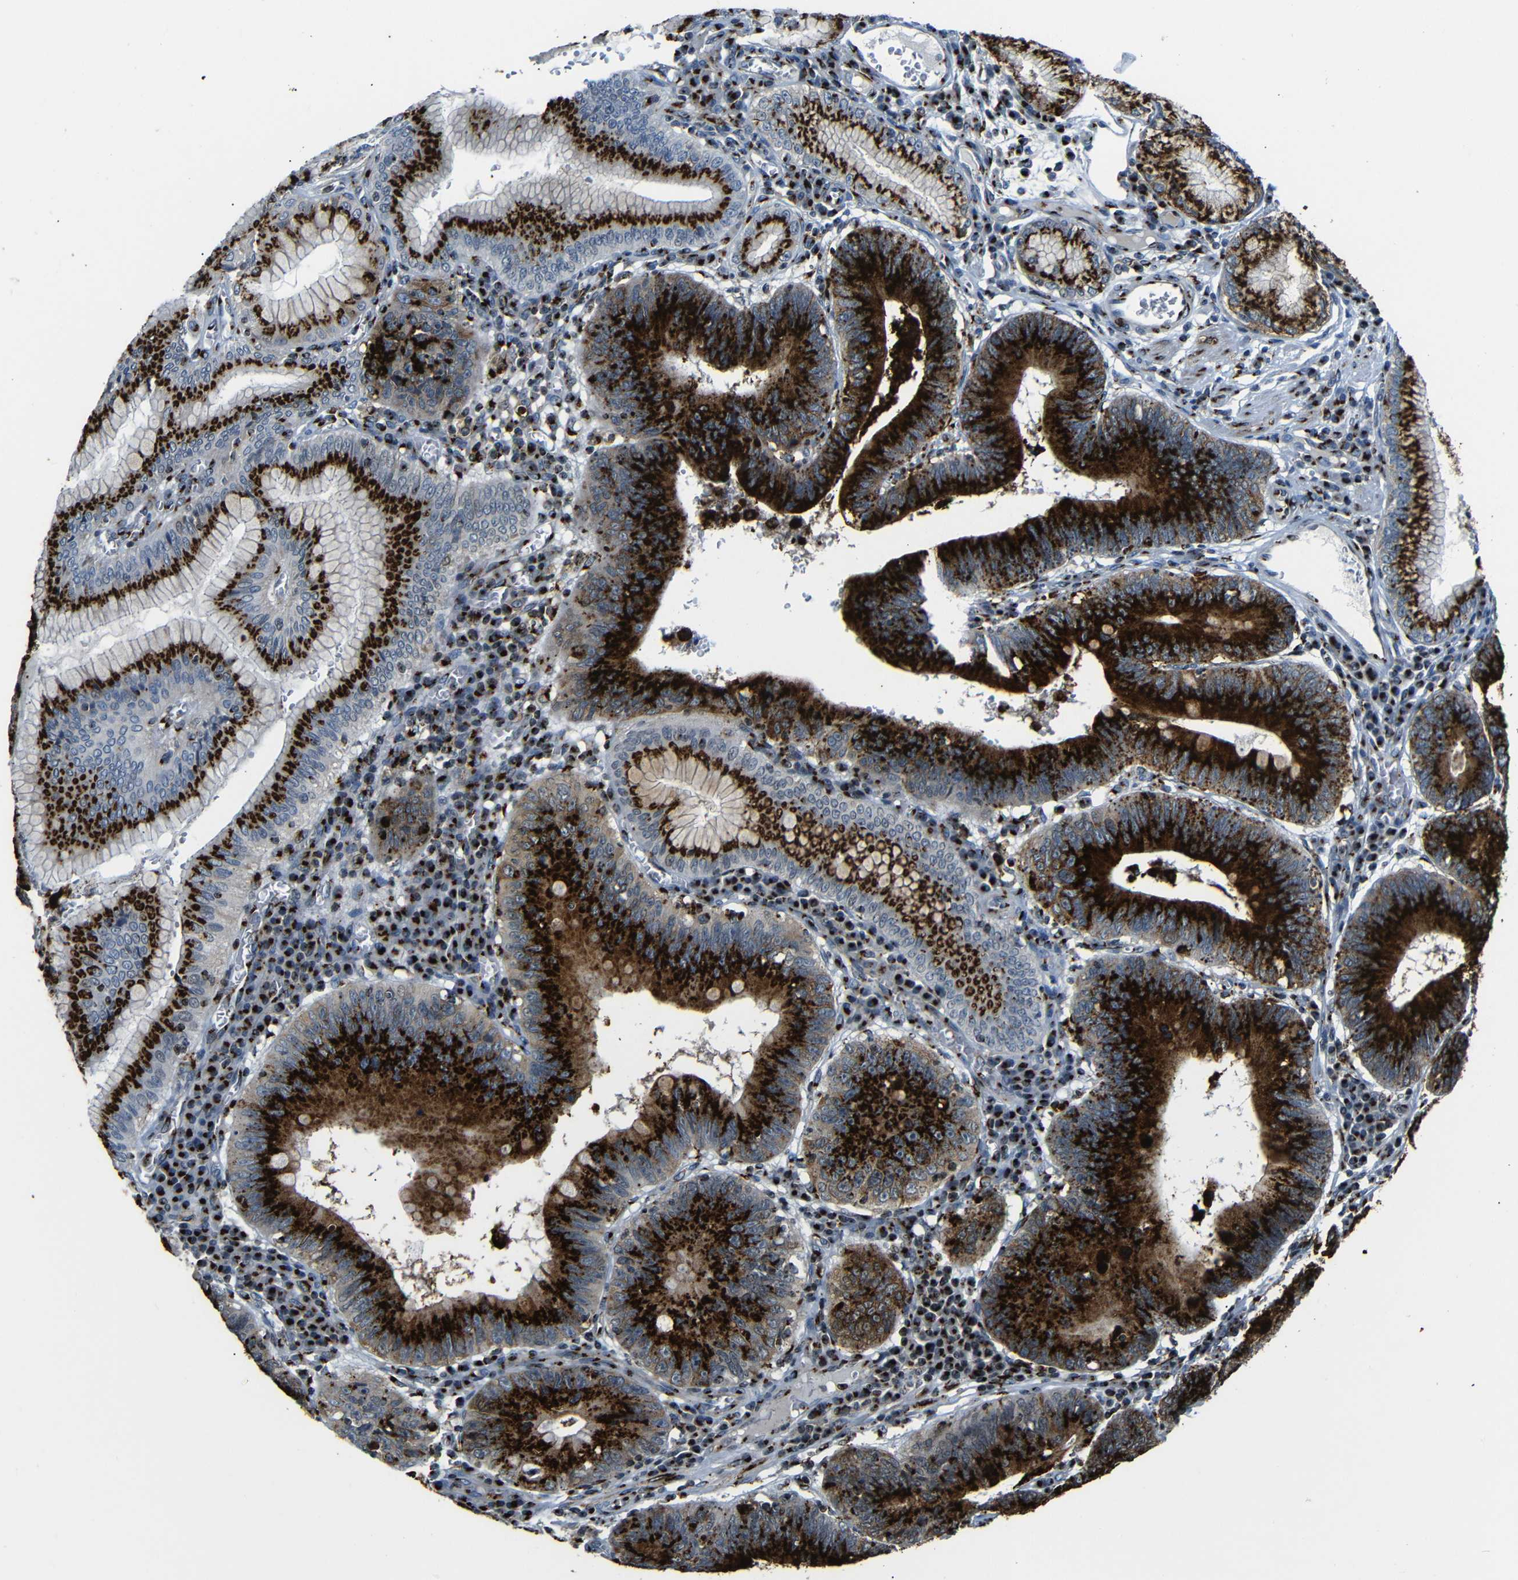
{"staining": {"intensity": "strong", "quantity": ">75%", "location": "cytoplasmic/membranous"}, "tissue": "stomach cancer", "cell_type": "Tumor cells", "image_type": "cancer", "snomed": [{"axis": "morphology", "description": "Adenocarcinoma, NOS"}, {"axis": "topography", "description": "Stomach"}], "caption": "The photomicrograph shows staining of stomach adenocarcinoma, revealing strong cytoplasmic/membranous protein expression (brown color) within tumor cells. (DAB IHC with brightfield microscopy, high magnification).", "gene": "TGOLN2", "patient": {"sex": "male", "age": 59}}